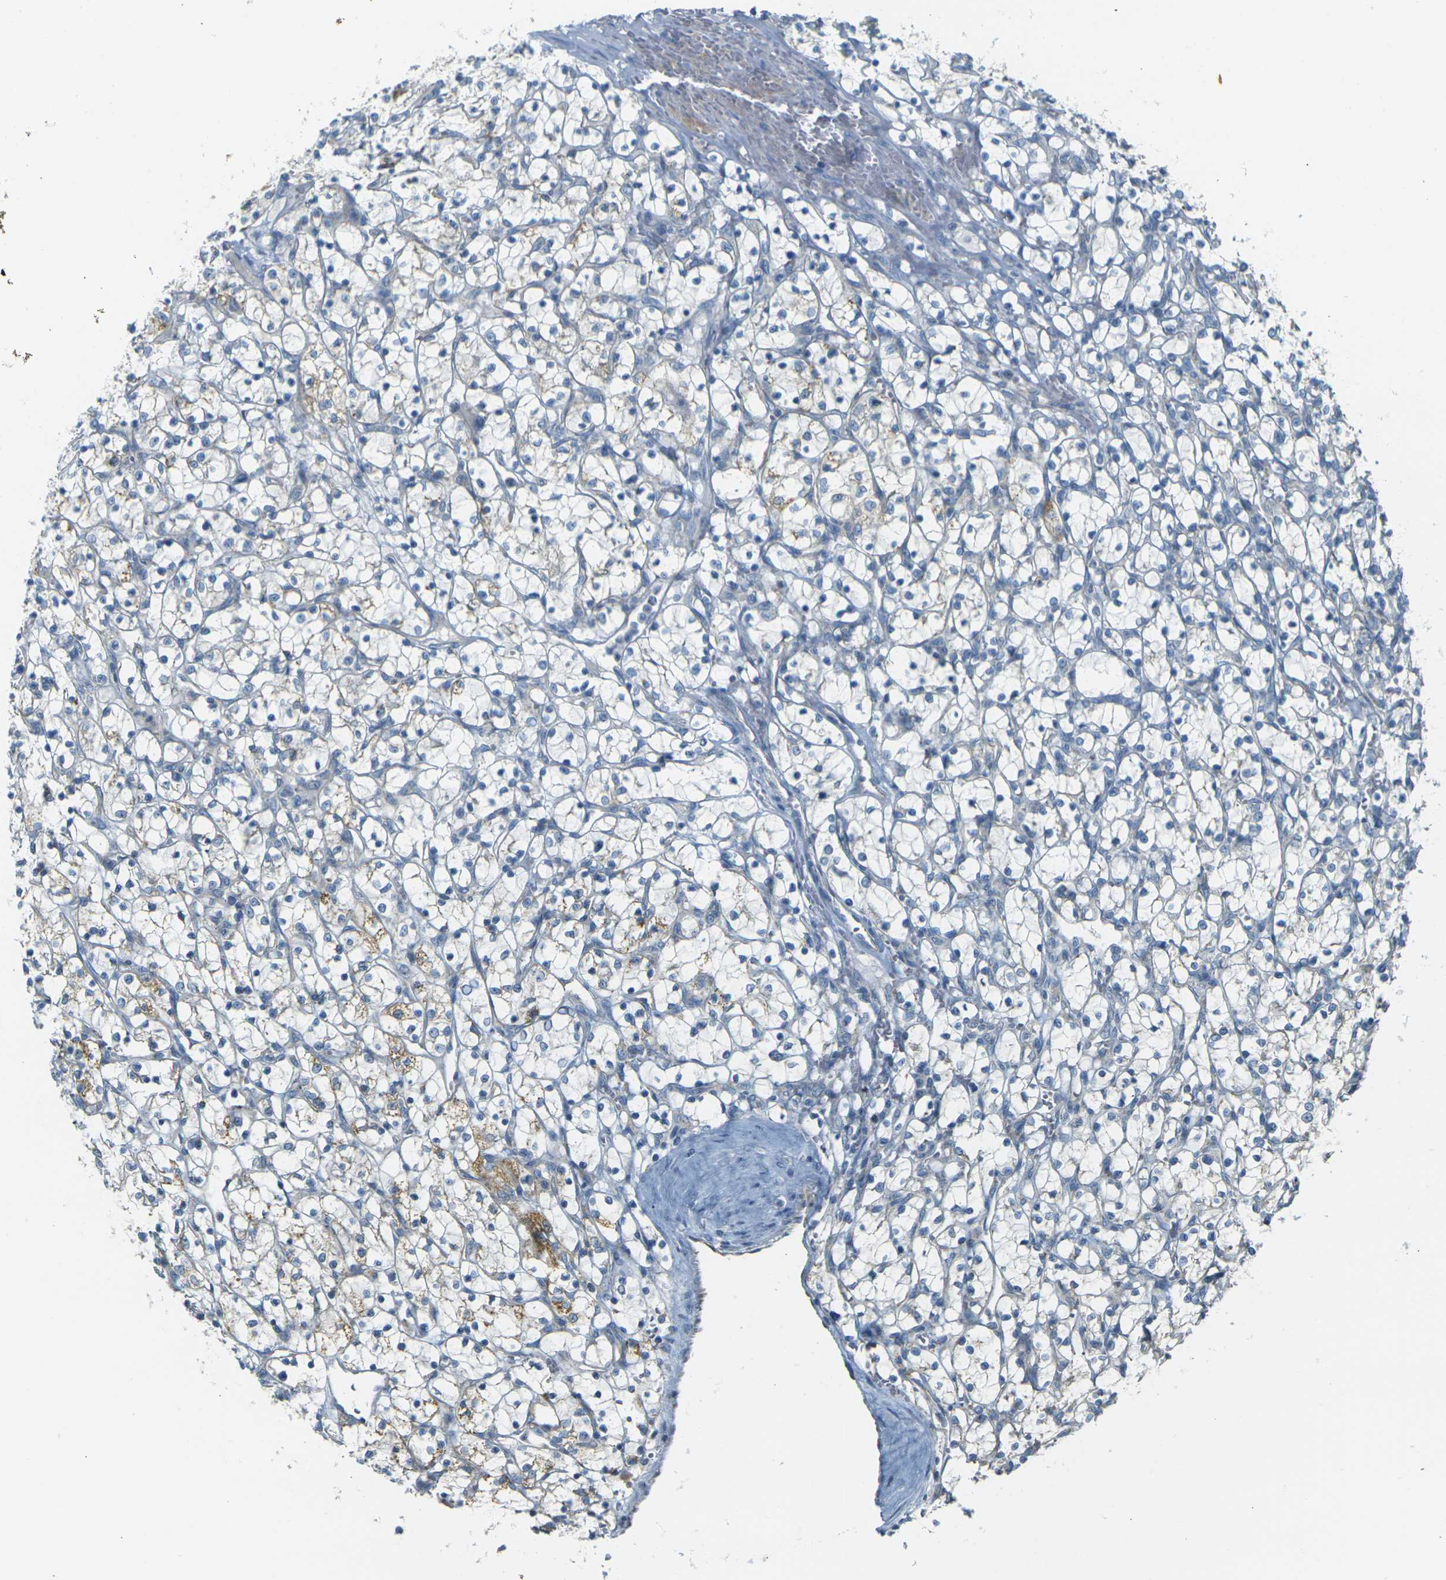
{"staining": {"intensity": "weak", "quantity": "<25%", "location": "cytoplasmic/membranous"}, "tissue": "renal cancer", "cell_type": "Tumor cells", "image_type": "cancer", "snomed": [{"axis": "morphology", "description": "Adenocarcinoma, NOS"}, {"axis": "topography", "description": "Kidney"}], "caption": "IHC image of neoplastic tissue: renal cancer stained with DAB (3,3'-diaminobenzidine) displays no significant protein staining in tumor cells. The staining is performed using DAB (3,3'-diaminobenzidine) brown chromogen with nuclei counter-stained in using hematoxylin.", "gene": "PARD6B", "patient": {"sex": "female", "age": 69}}